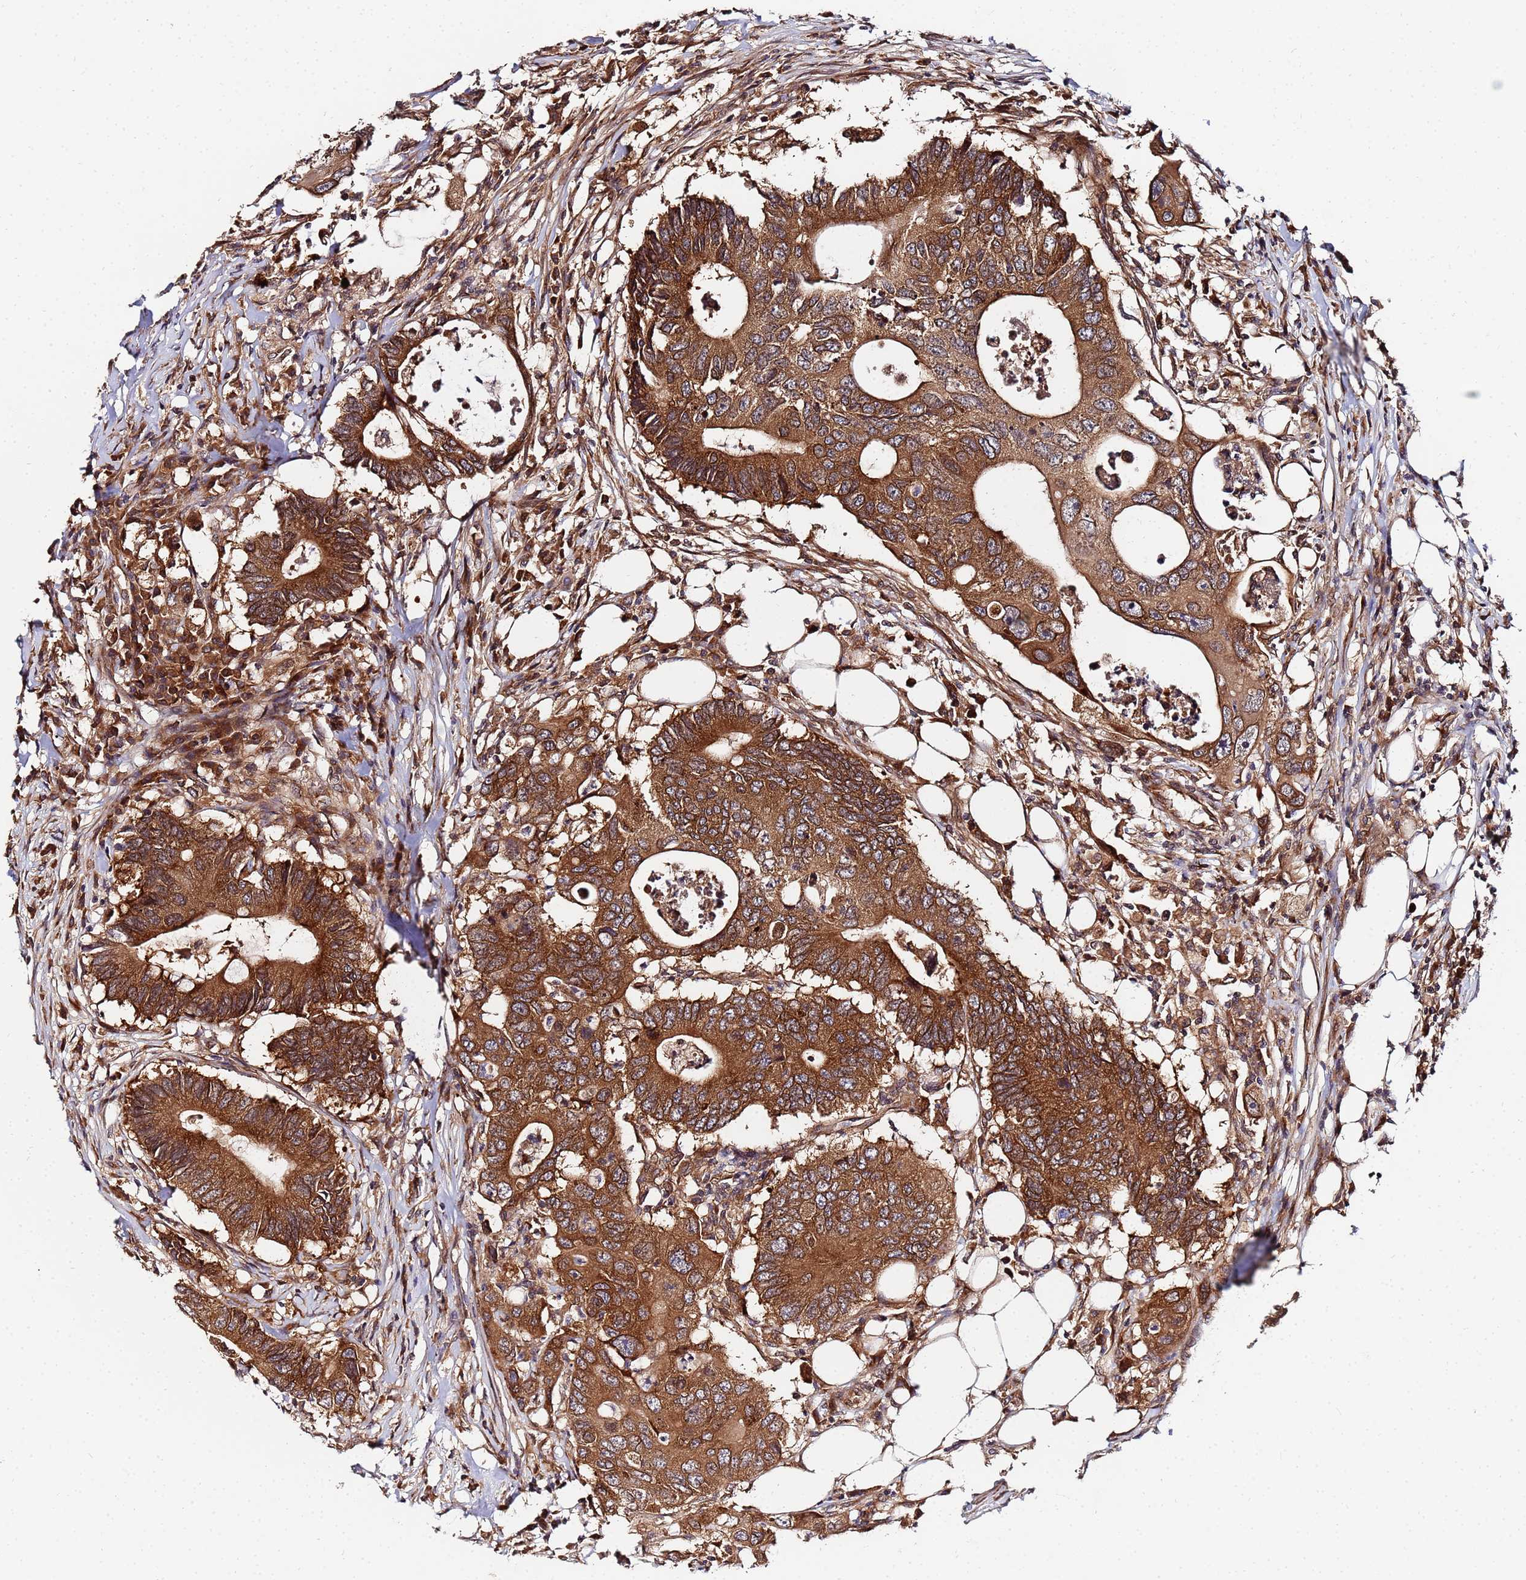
{"staining": {"intensity": "strong", "quantity": ">75%", "location": "cytoplasmic/membranous"}, "tissue": "colorectal cancer", "cell_type": "Tumor cells", "image_type": "cancer", "snomed": [{"axis": "morphology", "description": "Adenocarcinoma, NOS"}, {"axis": "topography", "description": "Colon"}], "caption": "Colorectal adenocarcinoma stained for a protein reveals strong cytoplasmic/membranous positivity in tumor cells.", "gene": "UNC93B1", "patient": {"sex": "male", "age": 71}}